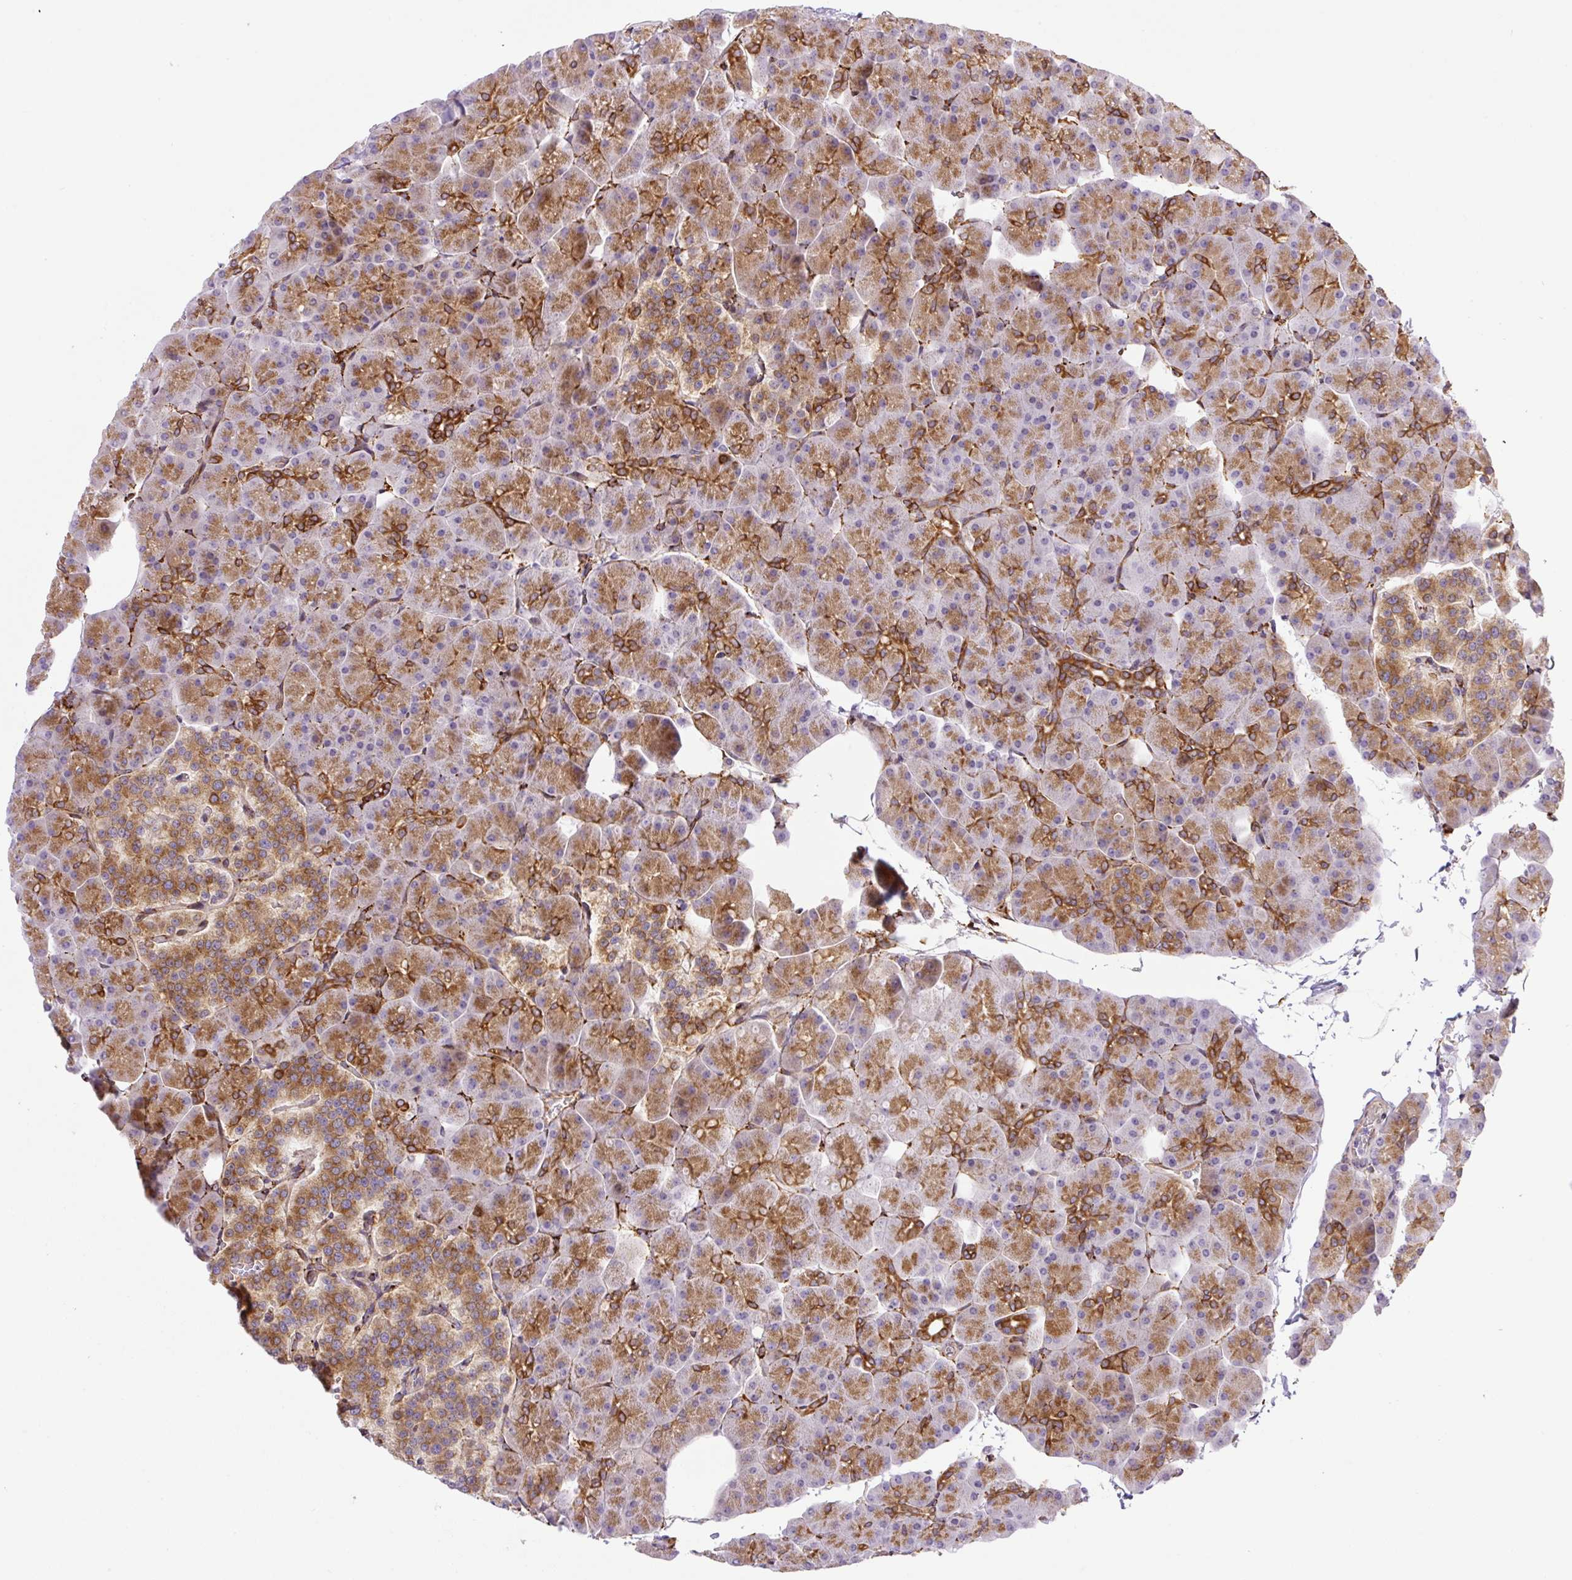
{"staining": {"intensity": "strong", "quantity": "25%-75%", "location": "cytoplasmic/membranous"}, "tissue": "pancreas", "cell_type": "Exocrine glandular cells", "image_type": "normal", "snomed": [{"axis": "morphology", "description": "Normal tissue, NOS"}, {"axis": "topography", "description": "Pancreas"}], "caption": "Immunohistochemical staining of unremarkable human pancreas exhibits 25%-75% levels of strong cytoplasmic/membranous protein expression in approximately 25%-75% of exocrine glandular cells. The staining was performed using DAB (3,3'-diaminobenzidine) to visualize the protein expression in brown, while the nuclei were stained in blue with hematoxylin (Magnification: 20x).", "gene": "RAB30", "patient": {"sex": "male", "age": 35}}